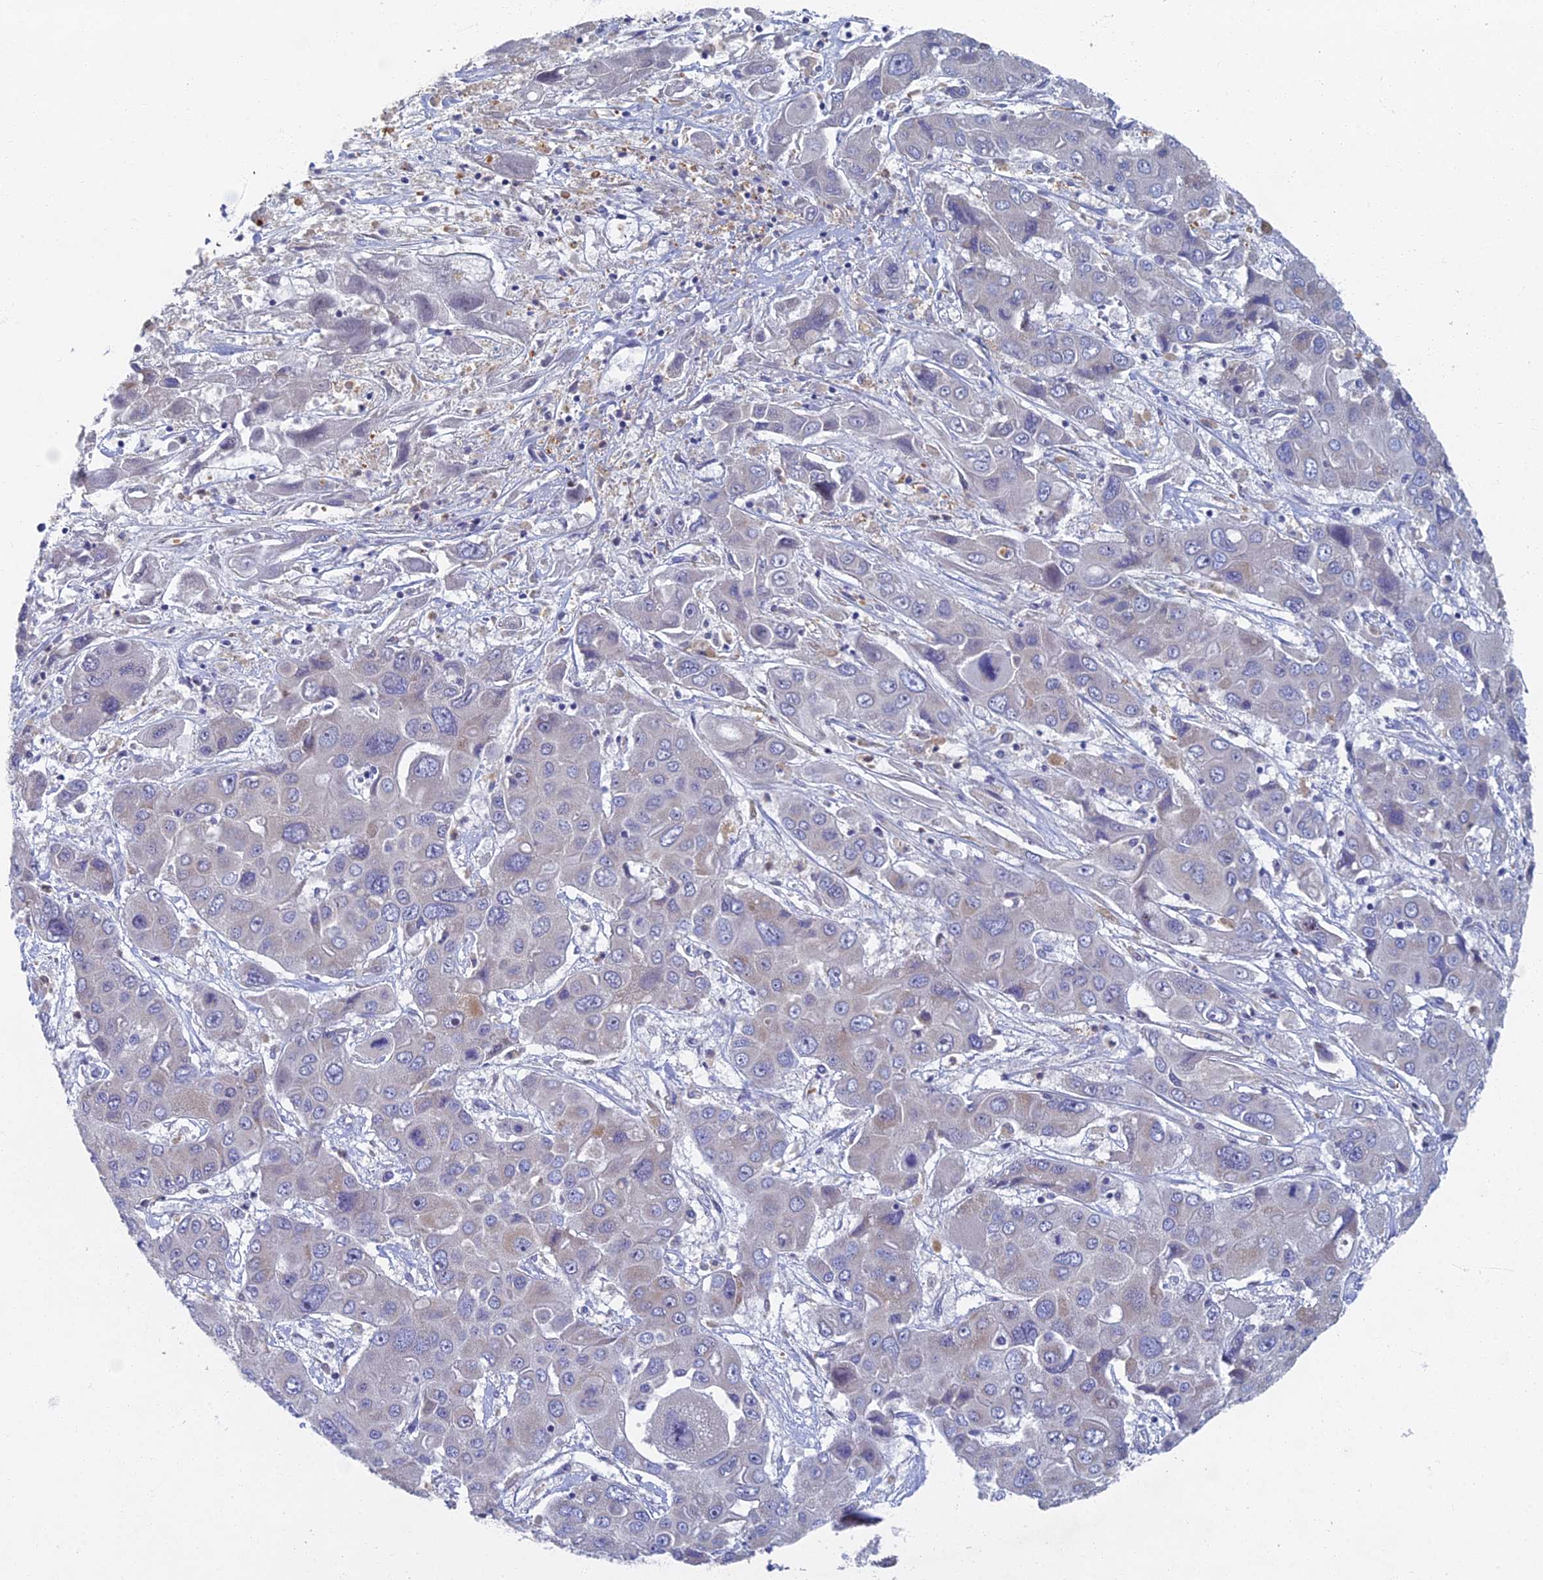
{"staining": {"intensity": "weak", "quantity": "<25%", "location": "cytoplasmic/membranous"}, "tissue": "liver cancer", "cell_type": "Tumor cells", "image_type": "cancer", "snomed": [{"axis": "morphology", "description": "Cholangiocarcinoma"}, {"axis": "topography", "description": "Liver"}], "caption": "A histopathology image of human liver cancer (cholangiocarcinoma) is negative for staining in tumor cells.", "gene": "SPIN4", "patient": {"sex": "male", "age": 67}}